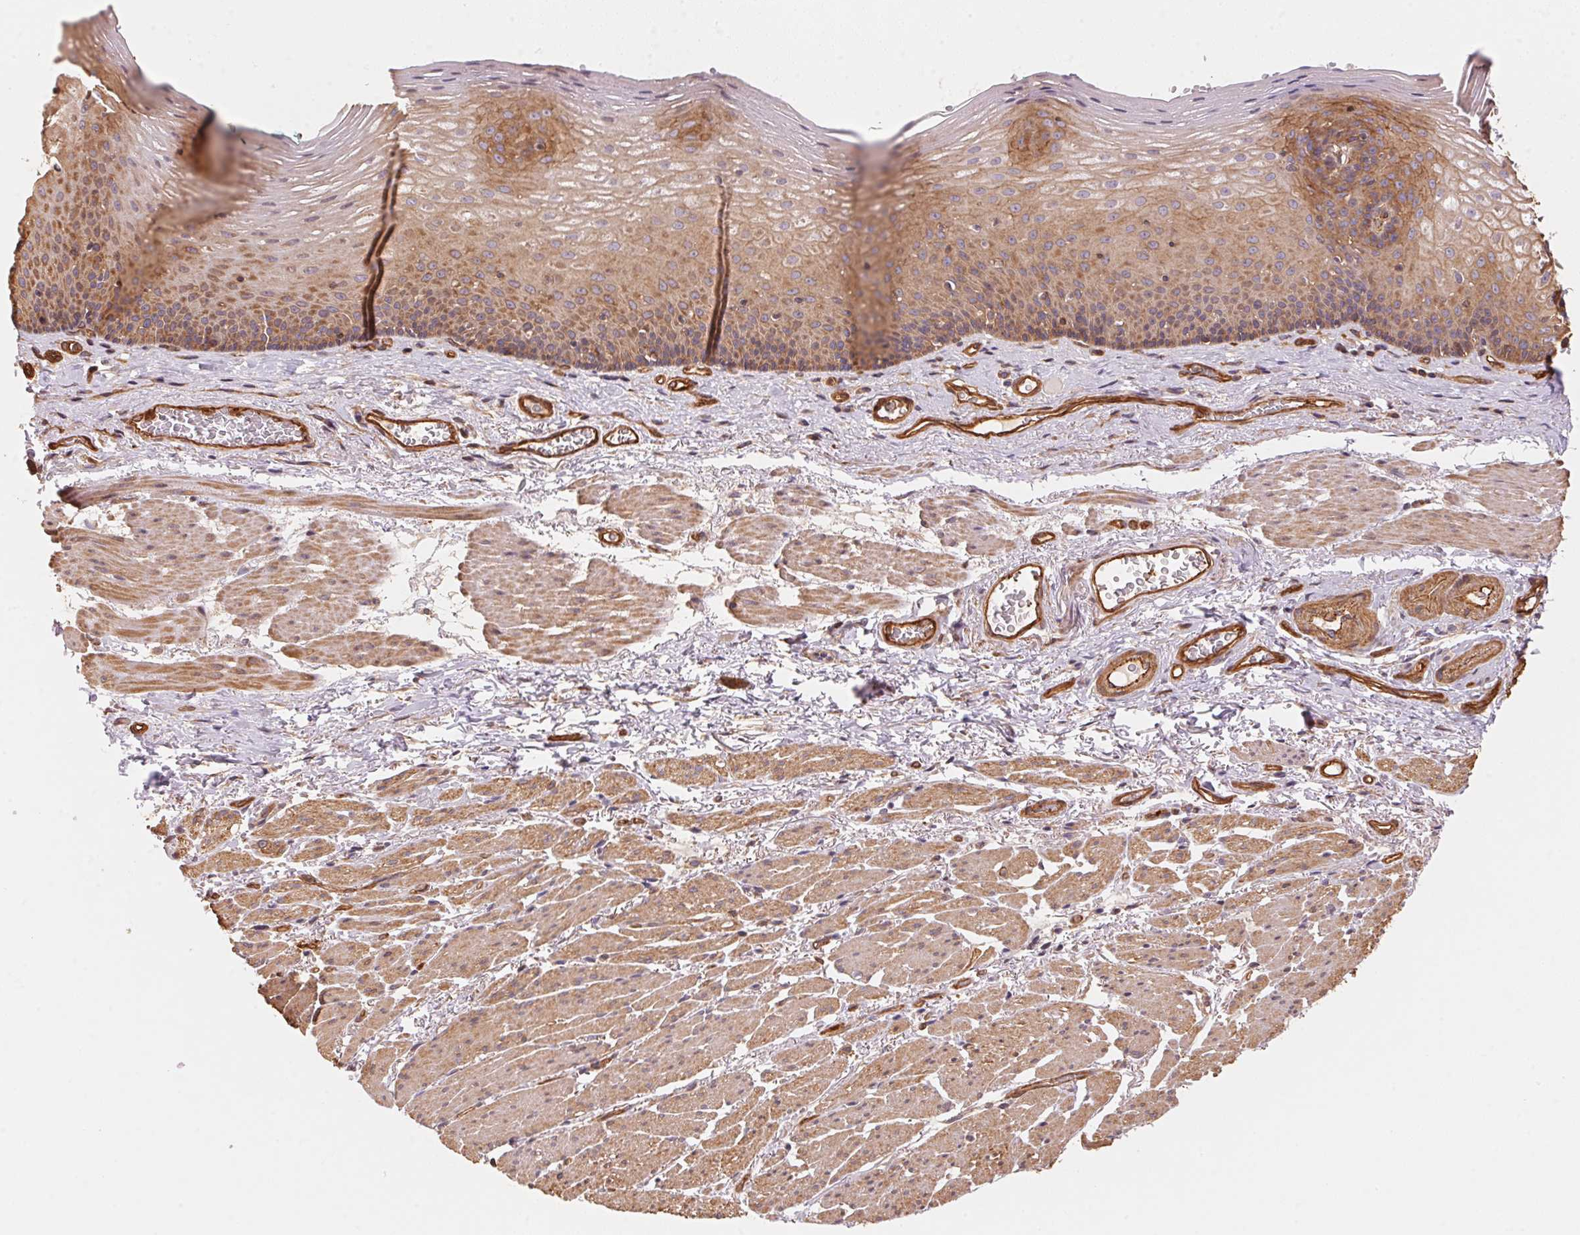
{"staining": {"intensity": "moderate", "quantity": "25%-75%", "location": "cytoplasmic/membranous"}, "tissue": "esophagus", "cell_type": "Squamous epithelial cells", "image_type": "normal", "snomed": [{"axis": "morphology", "description": "Normal tissue, NOS"}, {"axis": "topography", "description": "Esophagus"}], "caption": "Squamous epithelial cells demonstrate medium levels of moderate cytoplasmic/membranous expression in about 25%-75% of cells in normal human esophagus.", "gene": "FRAS1", "patient": {"sex": "male", "age": 76}}